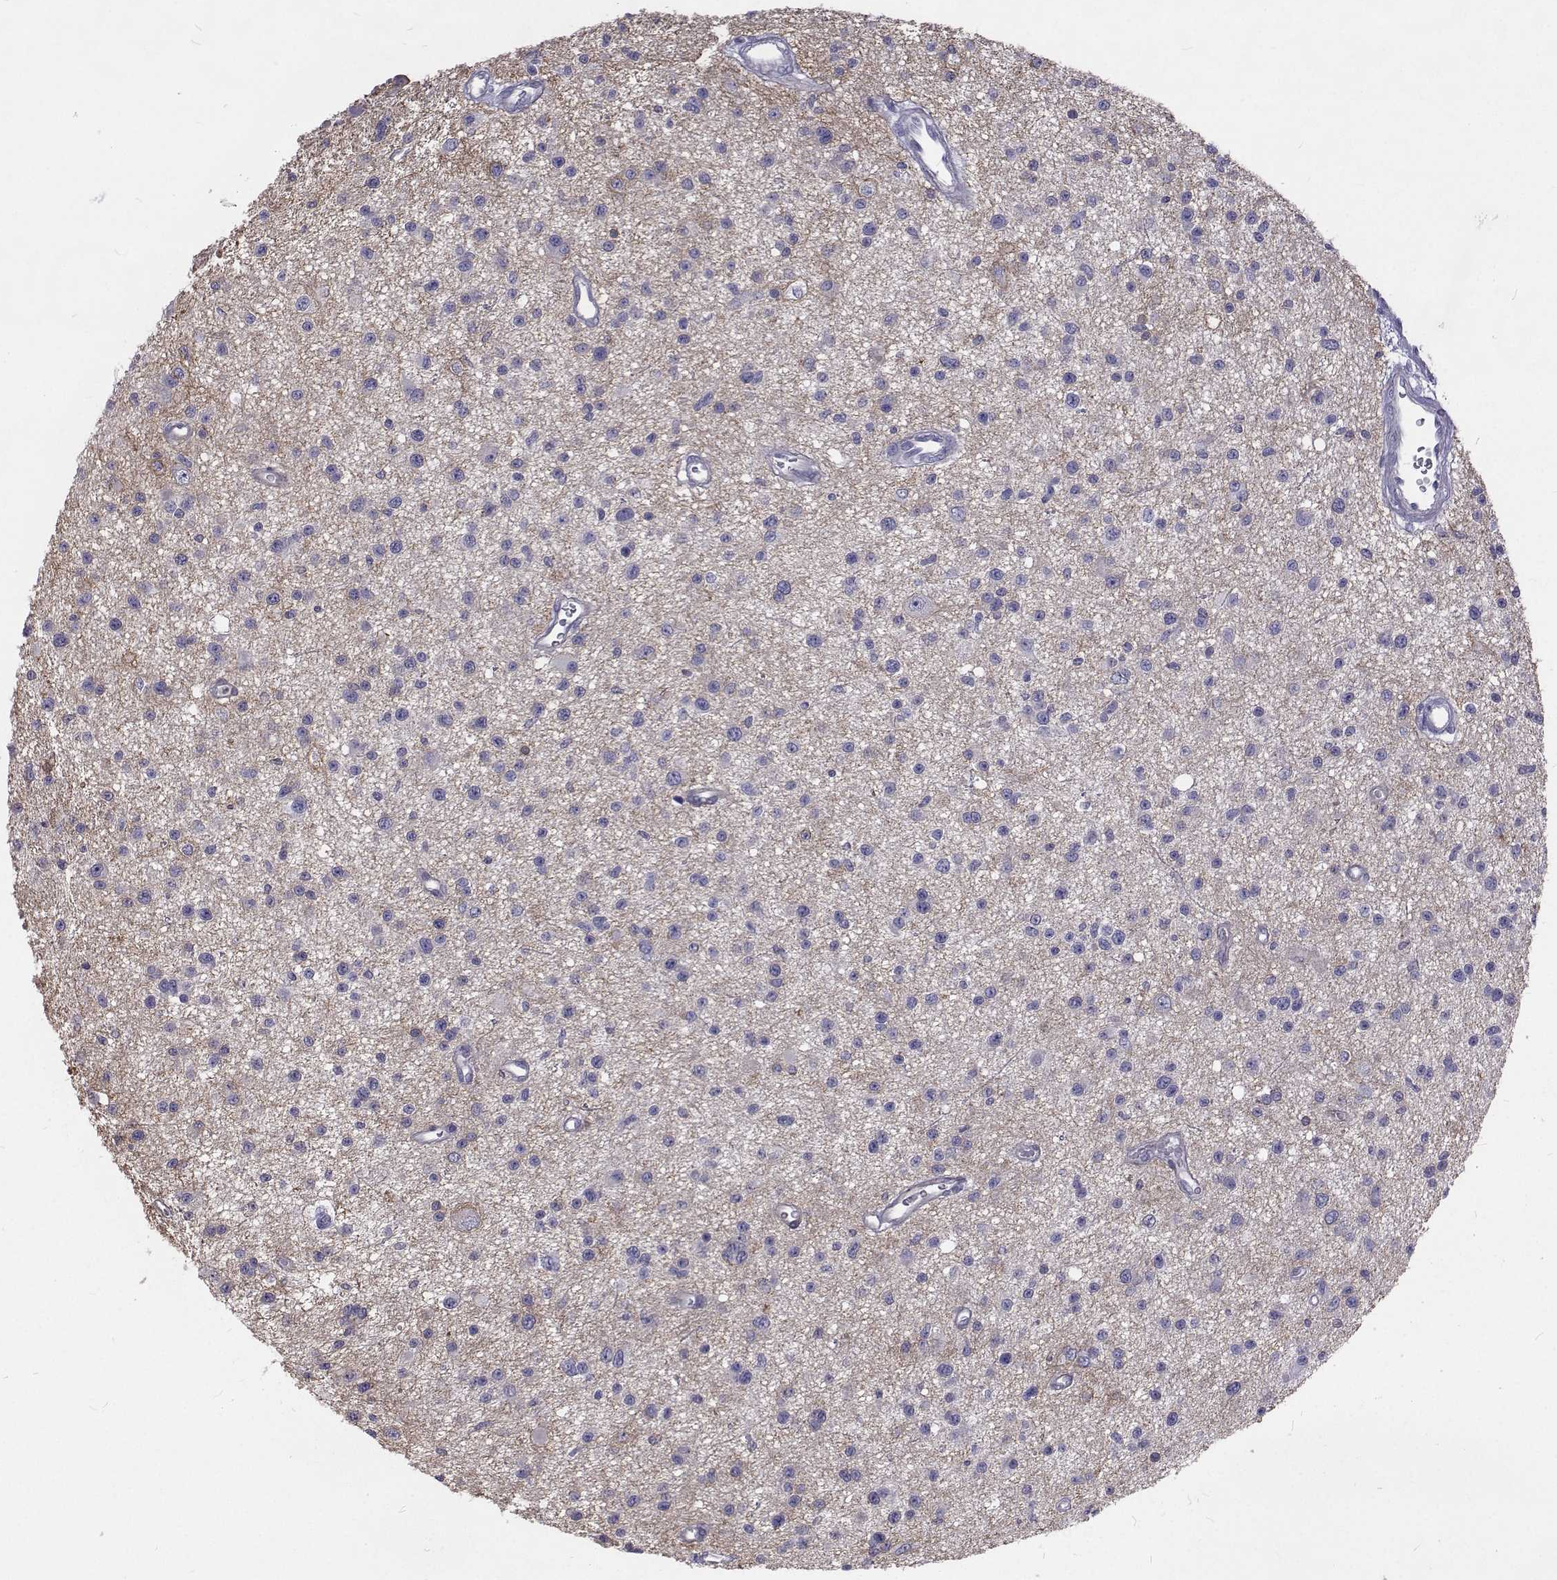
{"staining": {"intensity": "negative", "quantity": "none", "location": "none"}, "tissue": "glioma", "cell_type": "Tumor cells", "image_type": "cancer", "snomed": [{"axis": "morphology", "description": "Glioma, malignant, Low grade"}, {"axis": "topography", "description": "Brain"}], "caption": "This is an immunohistochemistry (IHC) histopathology image of human glioma. There is no staining in tumor cells.", "gene": "NPR3", "patient": {"sex": "male", "age": 43}}